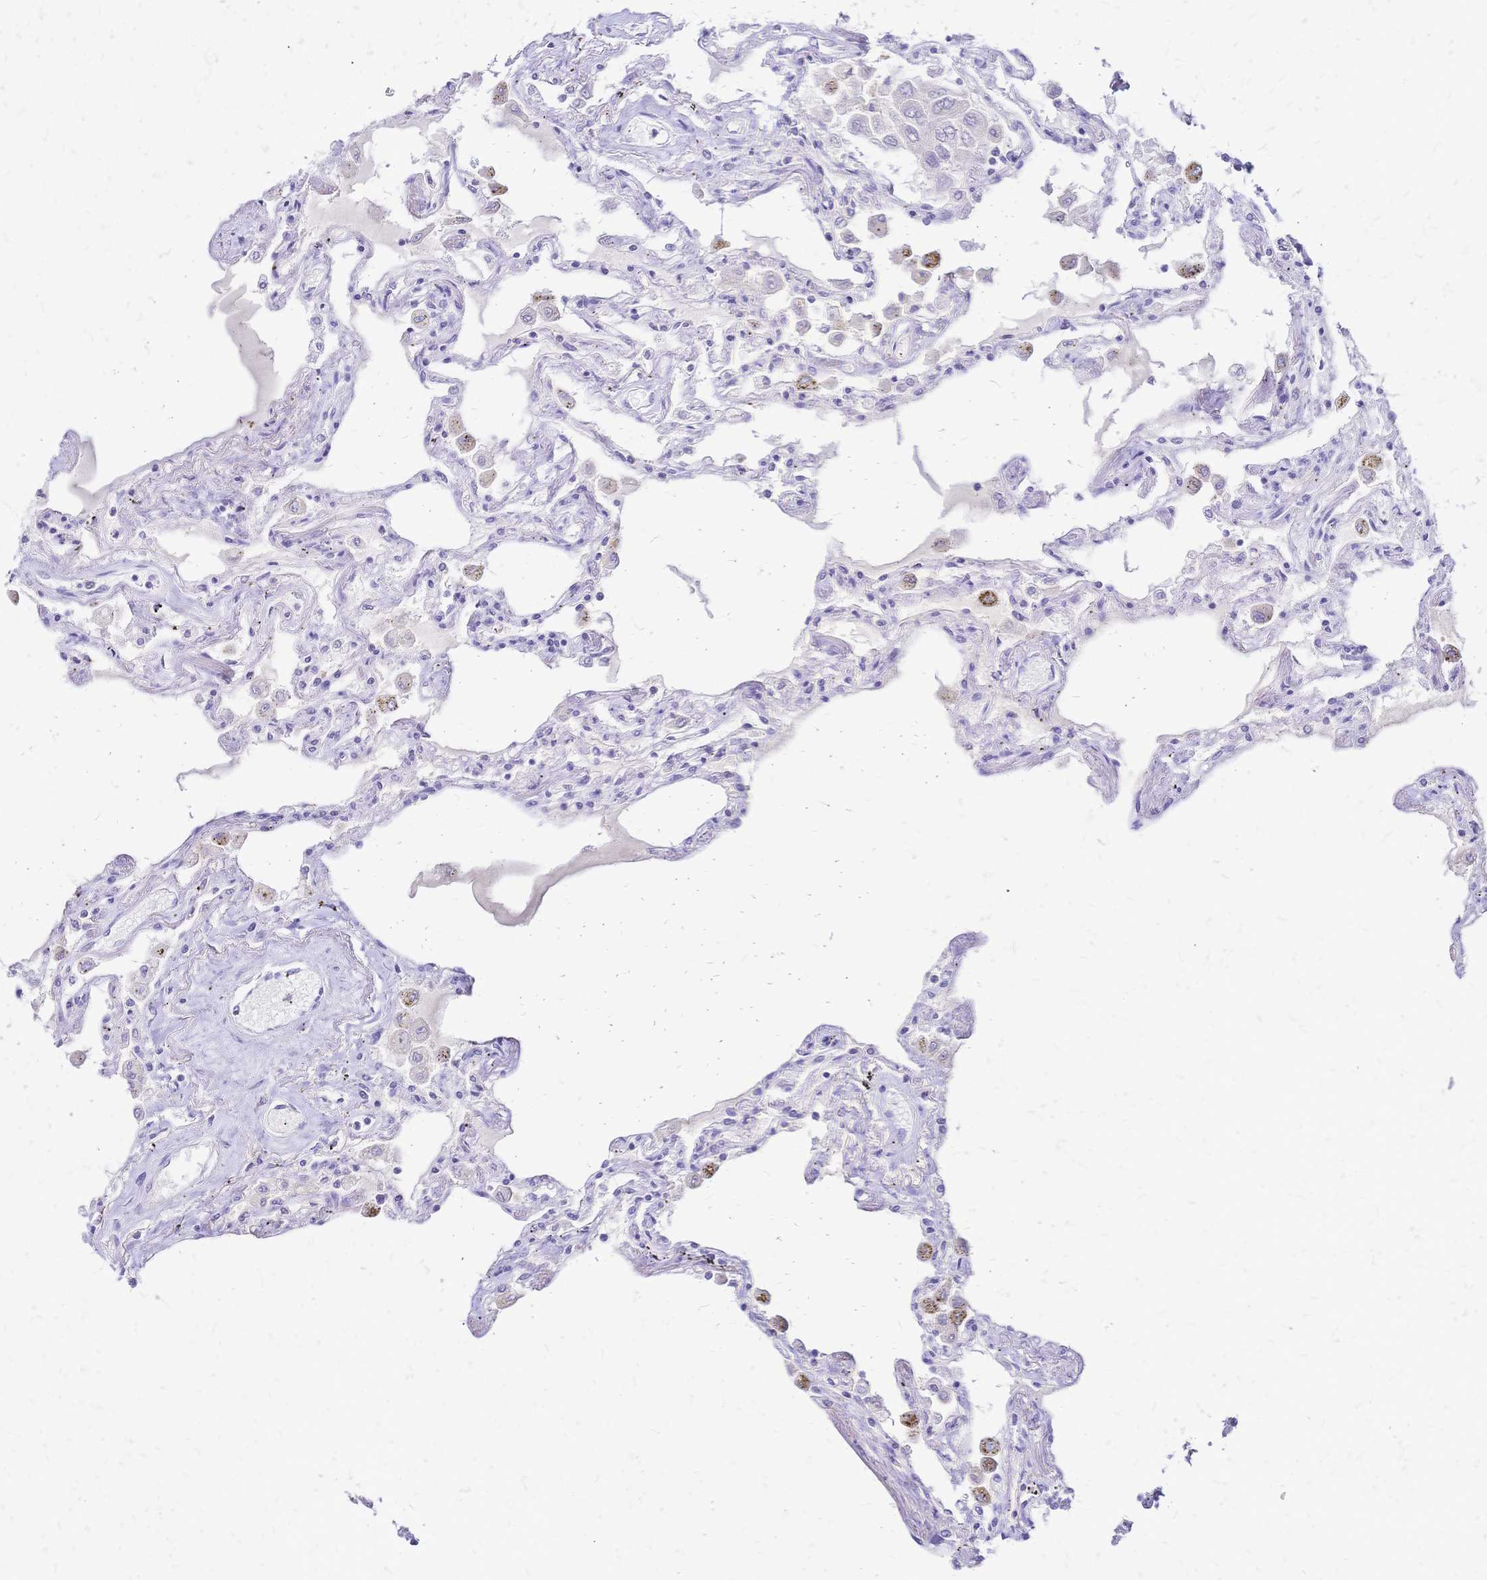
{"staining": {"intensity": "negative", "quantity": "none", "location": "none"}, "tissue": "lung", "cell_type": "Alveolar cells", "image_type": "normal", "snomed": [{"axis": "morphology", "description": "Normal tissue, NOS"}, {"axis": "morphology", "description": "Adenocarcinoma, NOS"}, {"axis": "topography", "description": "Cartilage tissue"}, {"axis": "topography", "description": "Lung"}], "caption": "Immunohistochemistry (IHC) of benign human lung exhibits no positivity in alveolar cells. (DAB (3,3'-diaminobenzidine) immunohistochemistry (IHC), high magnification).", "gene": "FA2H", "patient": {"sex": "female", "age": 67}}